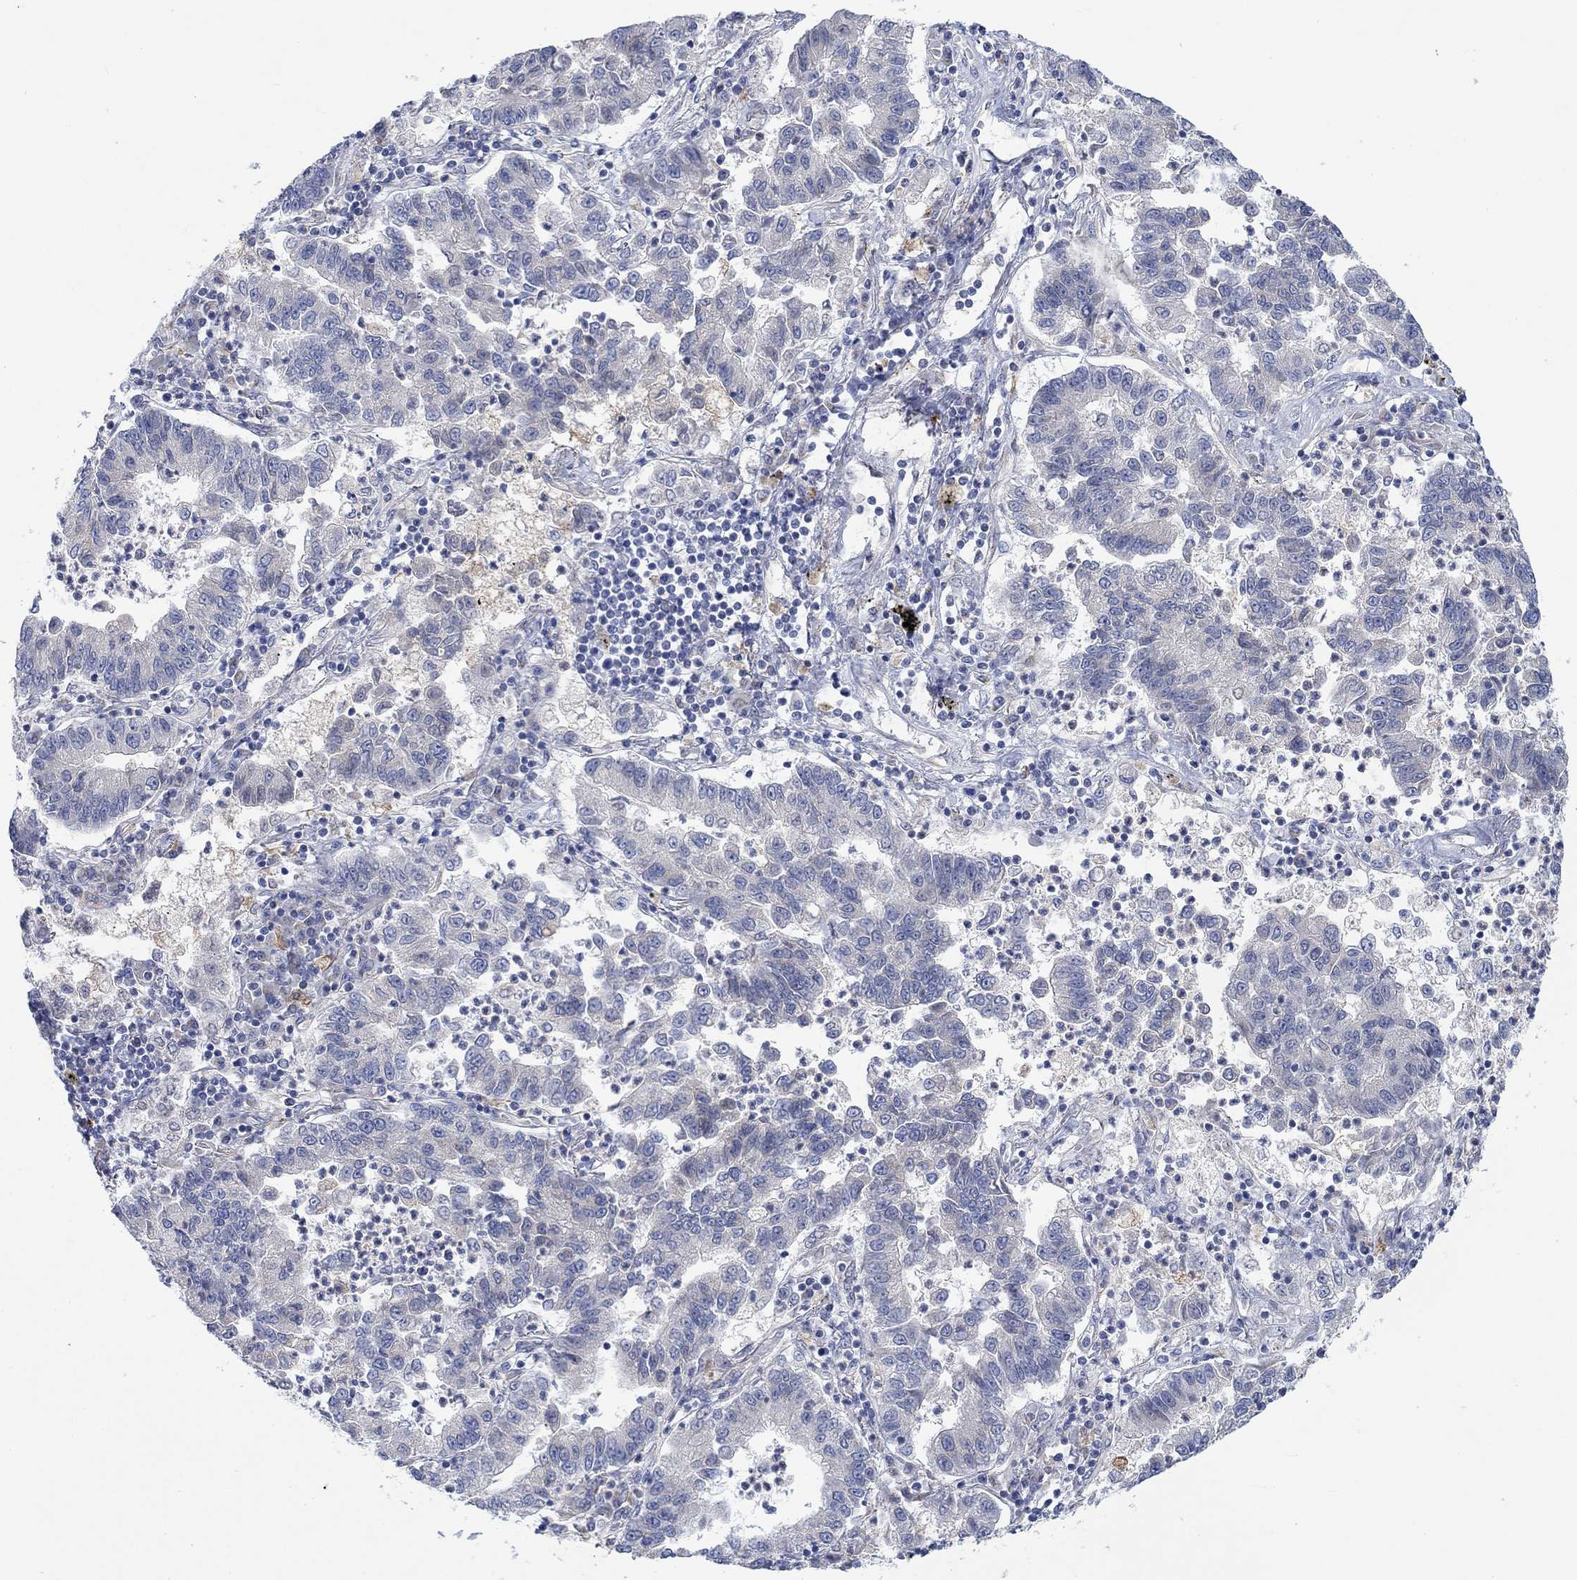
{"staining": {"intensity": "negative", "quantity": "none", "location": "none"}, "tissue": "lung cancer", "cell_type": "Tumor cells", "image_type": "cancer", "snomed": [{"axis": "morphology", "description": "Adenocarcinoma, NOS"}, {"axis": "topography", "description": "Lung"}], "caption": "This is an immunohistochemistry photomicrograph of human lung cancer (adenocarcinoma). There is no positivity in tumor cells.", "gene": "CAMK1D", "patient": {"sex": "female", "age": 57}}